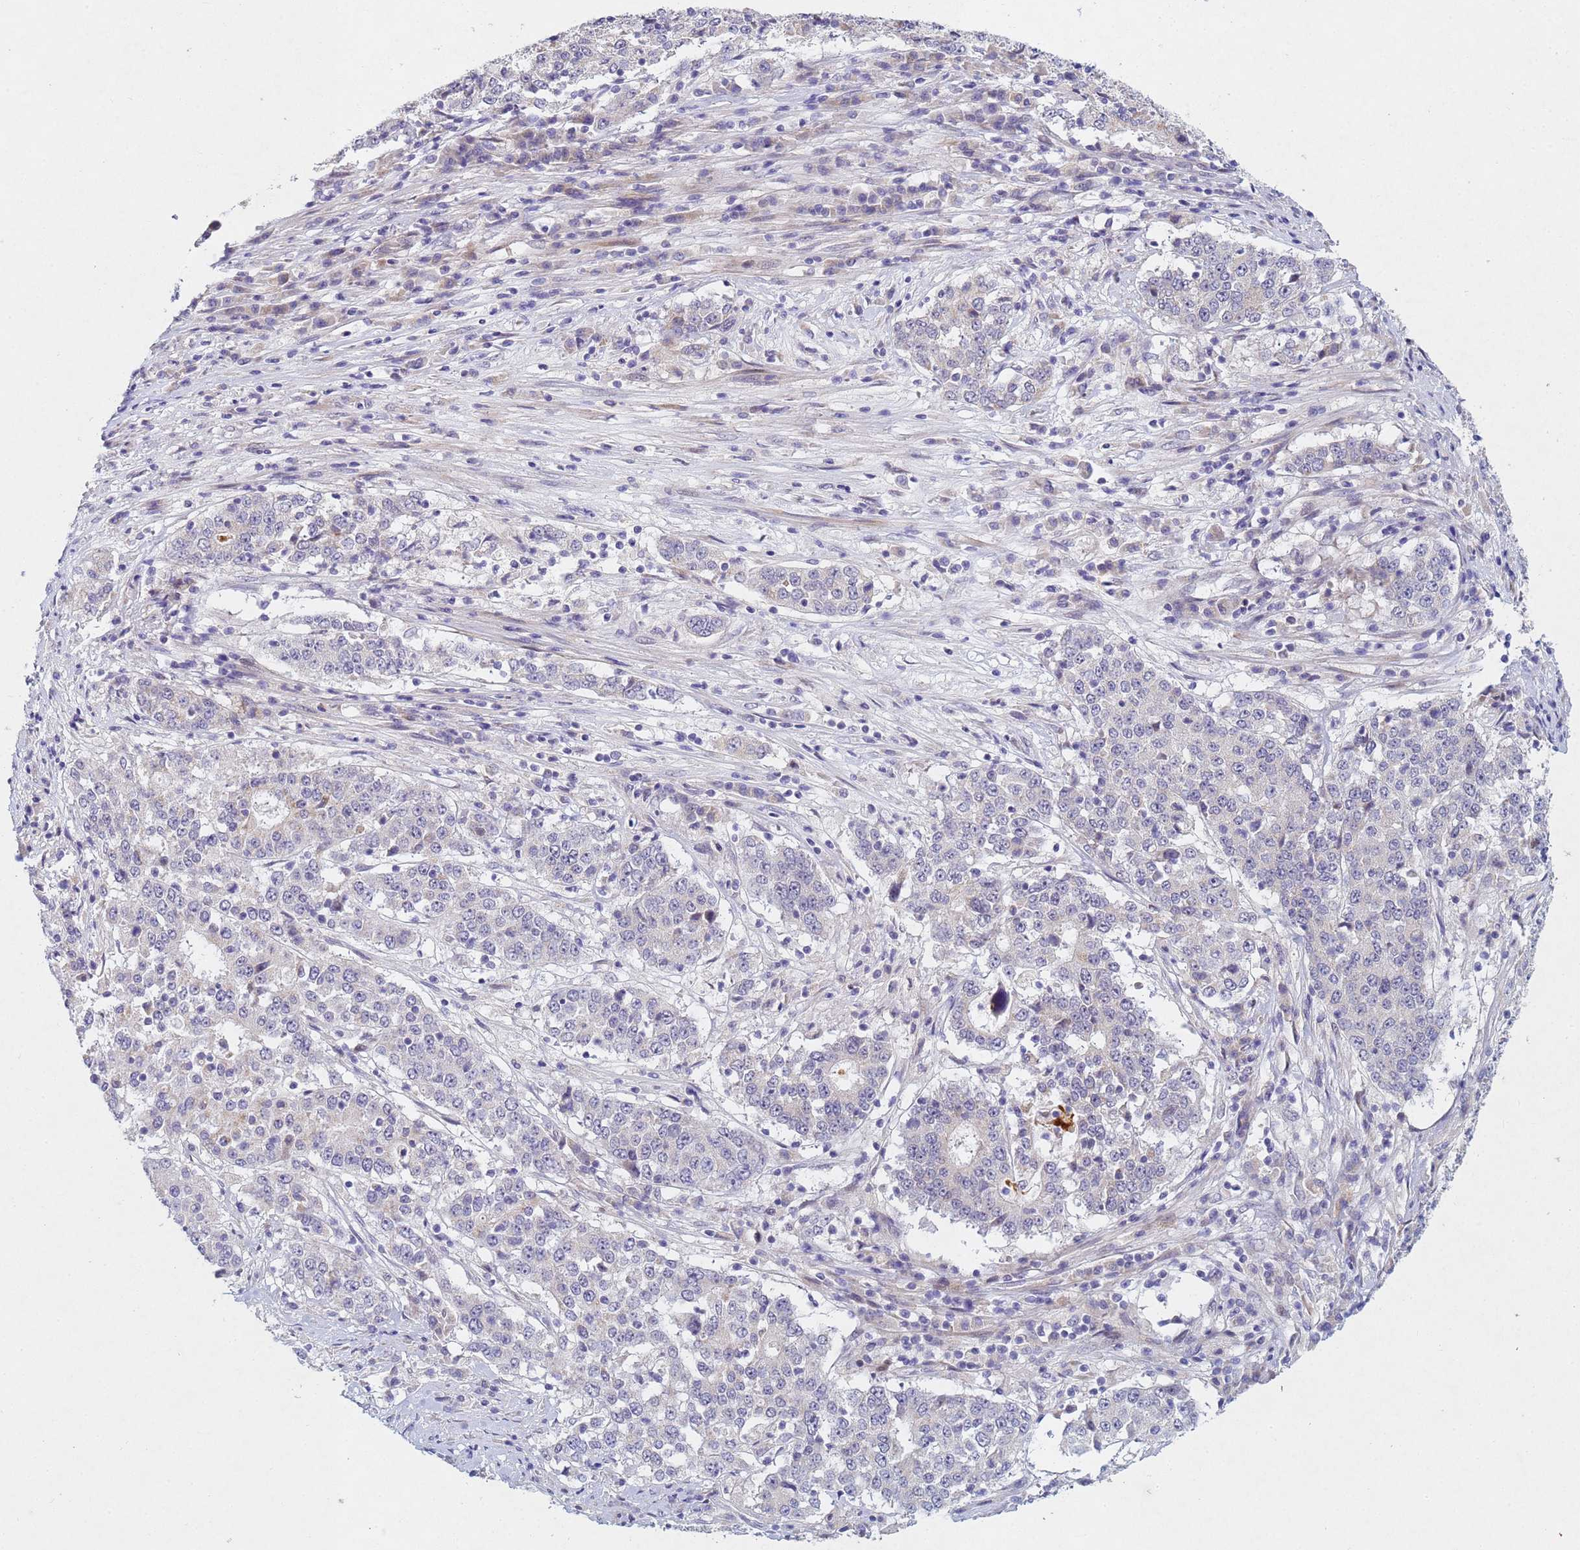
{"staining": {"intensity": "negative", "quantity": "none", "location": "none"}, "tissue": "stomach cancer", "cell_type": "Tumor cells", "image_type": "cancer", "snomed": [{"axis": "morphology", "description": "Adenocarcinoma, NOS"}, {"axis": "topography", "description": "Stomach"}], "caption": "The IHC micrograph has no significant expression in tumor cells of stomach adenocarcinoma tissue. Brightfield microscopy of immunohistochemistry (IHC) stained with DAB (brown) and hematoxylin (blue), captured at high magnification.", "gene": "TNPO2", "patient": {"sex": "male", "age": 59}}